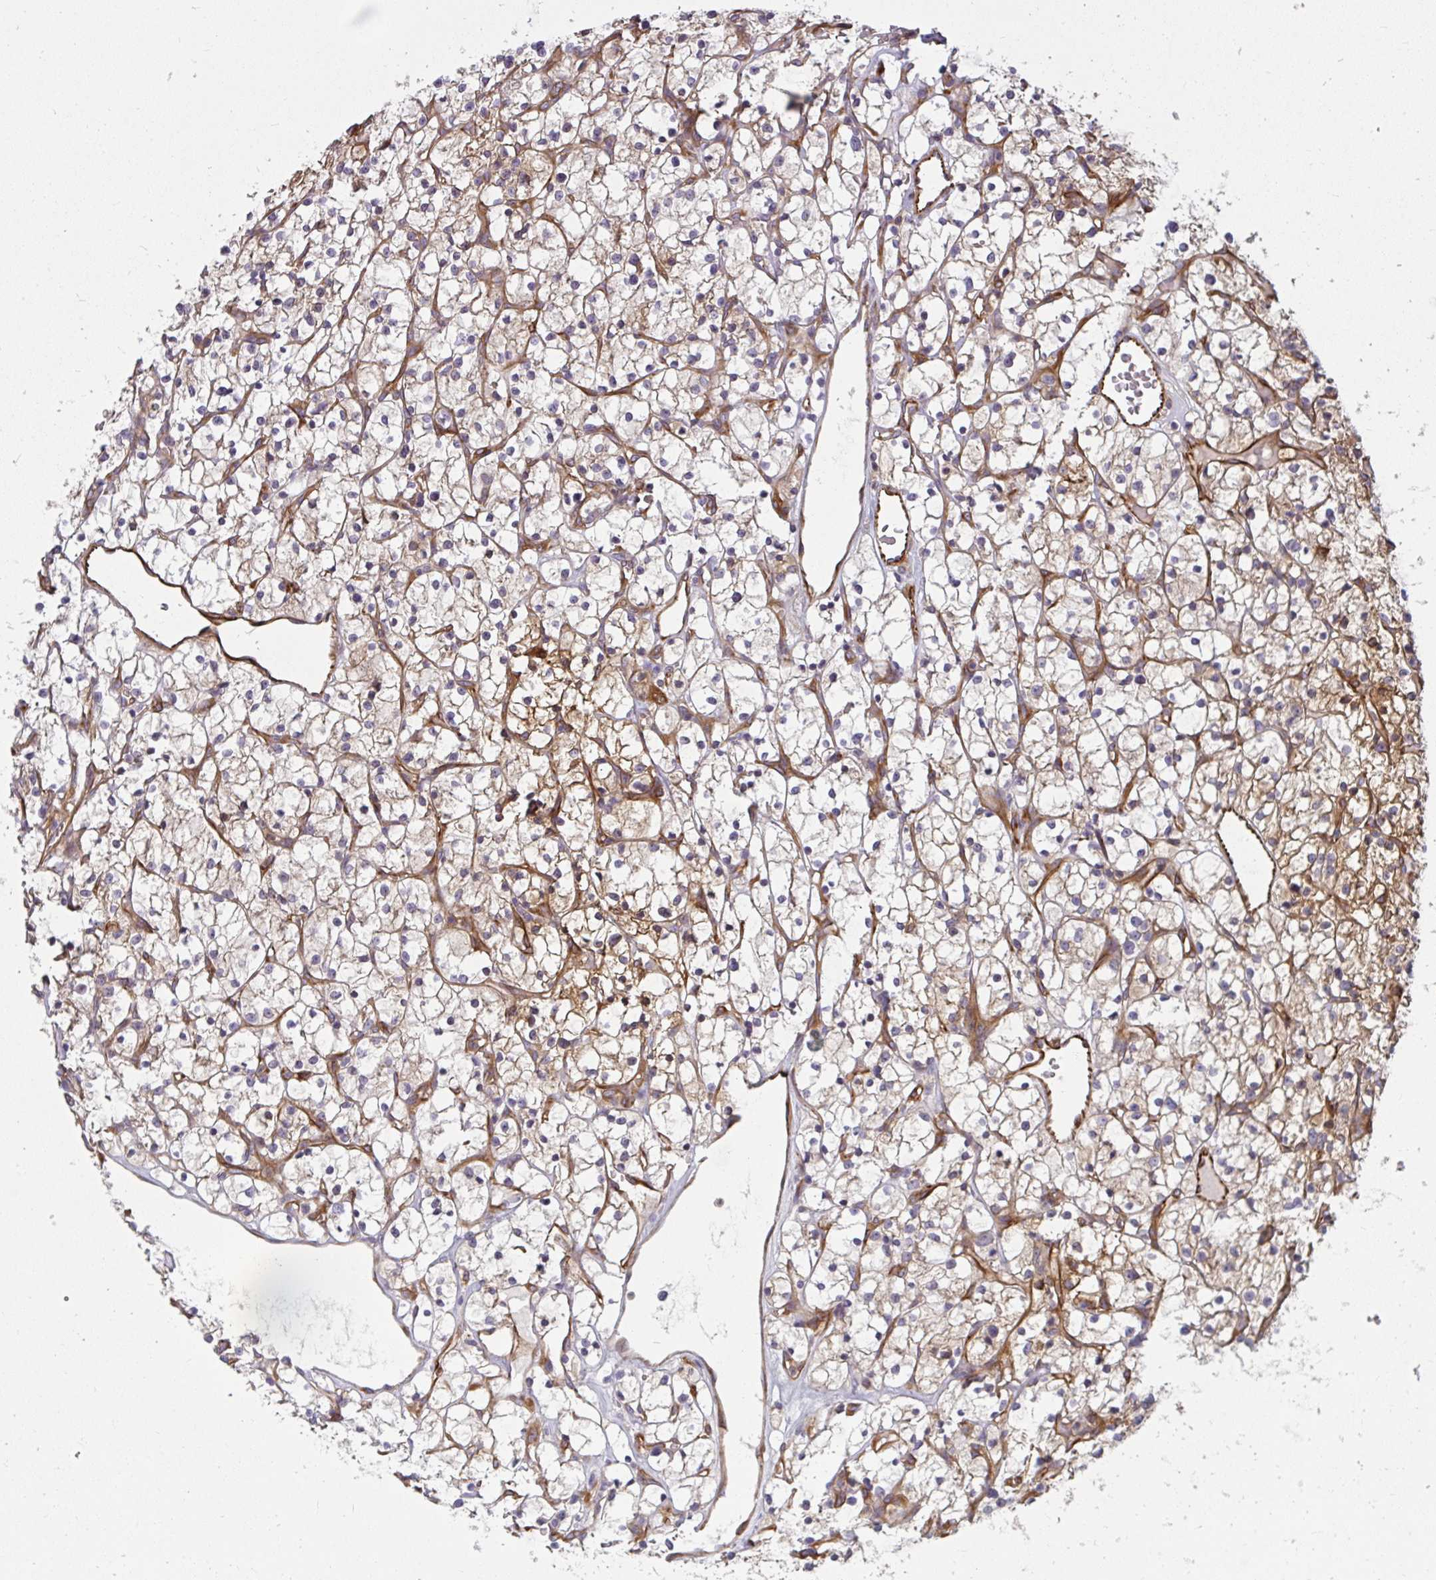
{"staining": {"intensity": "weak", "quantity": "25%-75%", "location": "cytoplasmic/membranous"}, "tissue": "renal cancer", "cell_type": "Tumor cells", "image_type": "cancer", "snomed": [{"axis": "morphology", "description": "Adenocarcinoma, NOS"}, {"axis": "topography", "description": "Kidney"}], "caption": "Human renal cancer stained with a brown dye reveals weak cytoplasmic/membranous positive positivity in about 25%-75% of tumor cells.", "gene": "IFIT3", "patient": {"sex": "female", "age": 64}}